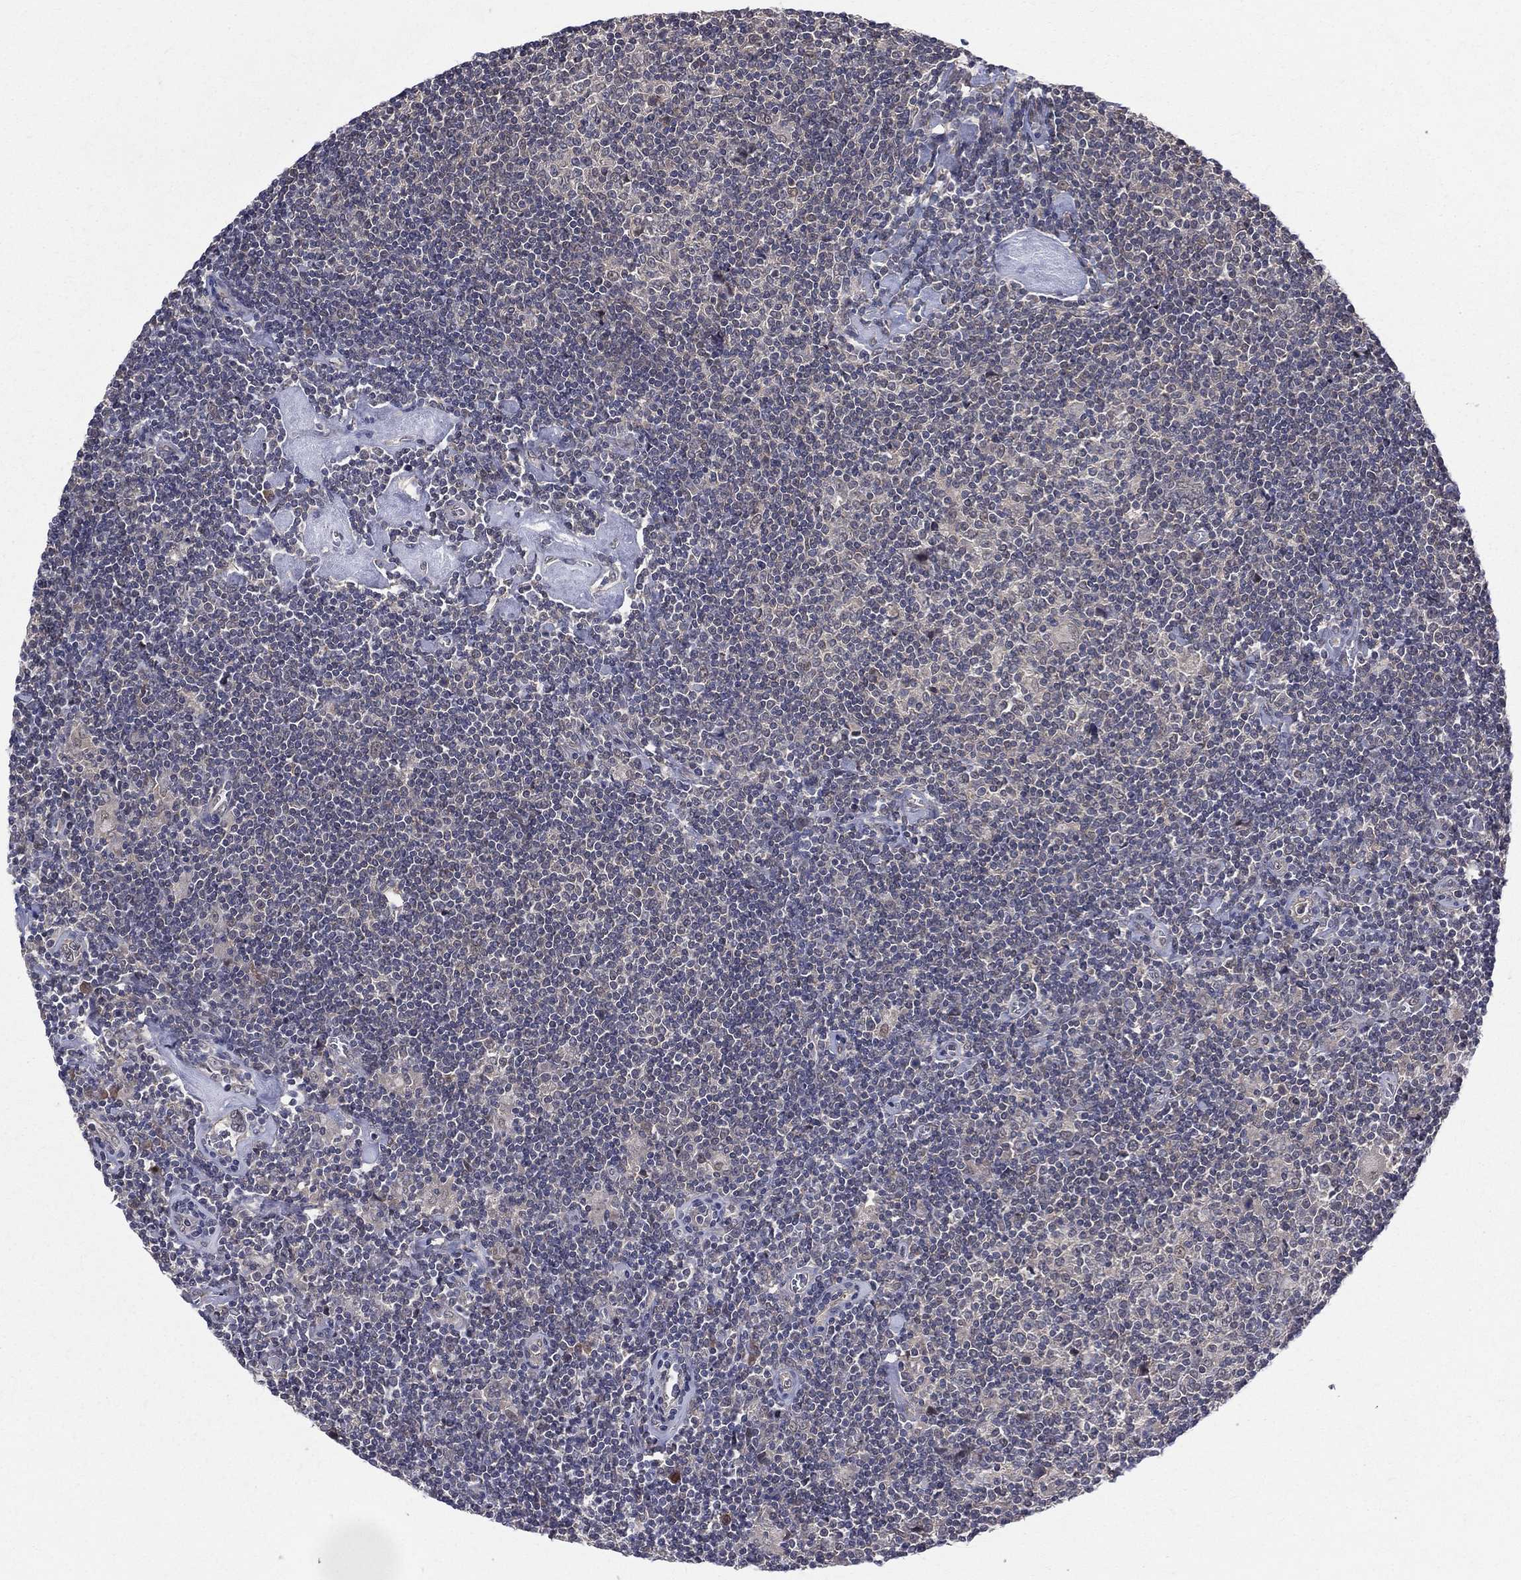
{"staining": {"intensity": "negative", "quantity": "none", "location": "none"}, "tissue": "lymphoma", "cell_type": "Tumor cells", "image_type": "cancer", "snomed": [{"axis": "morphology", "description": "Hodgkin's disease, NOS"}, {"axis": "topography", "description": "Lymph node"}], "caption": "Hodgkin's disease was stained to show a protein in brown. There is no significant positivity in tumor cells. (Stains: DAB immunohistochemistry with hematoxylin counter stain, Microscopy: brightfield microscopy at high magnification).", "gene": "DLG4", "patient": {"sex": "male", "age": 40}}